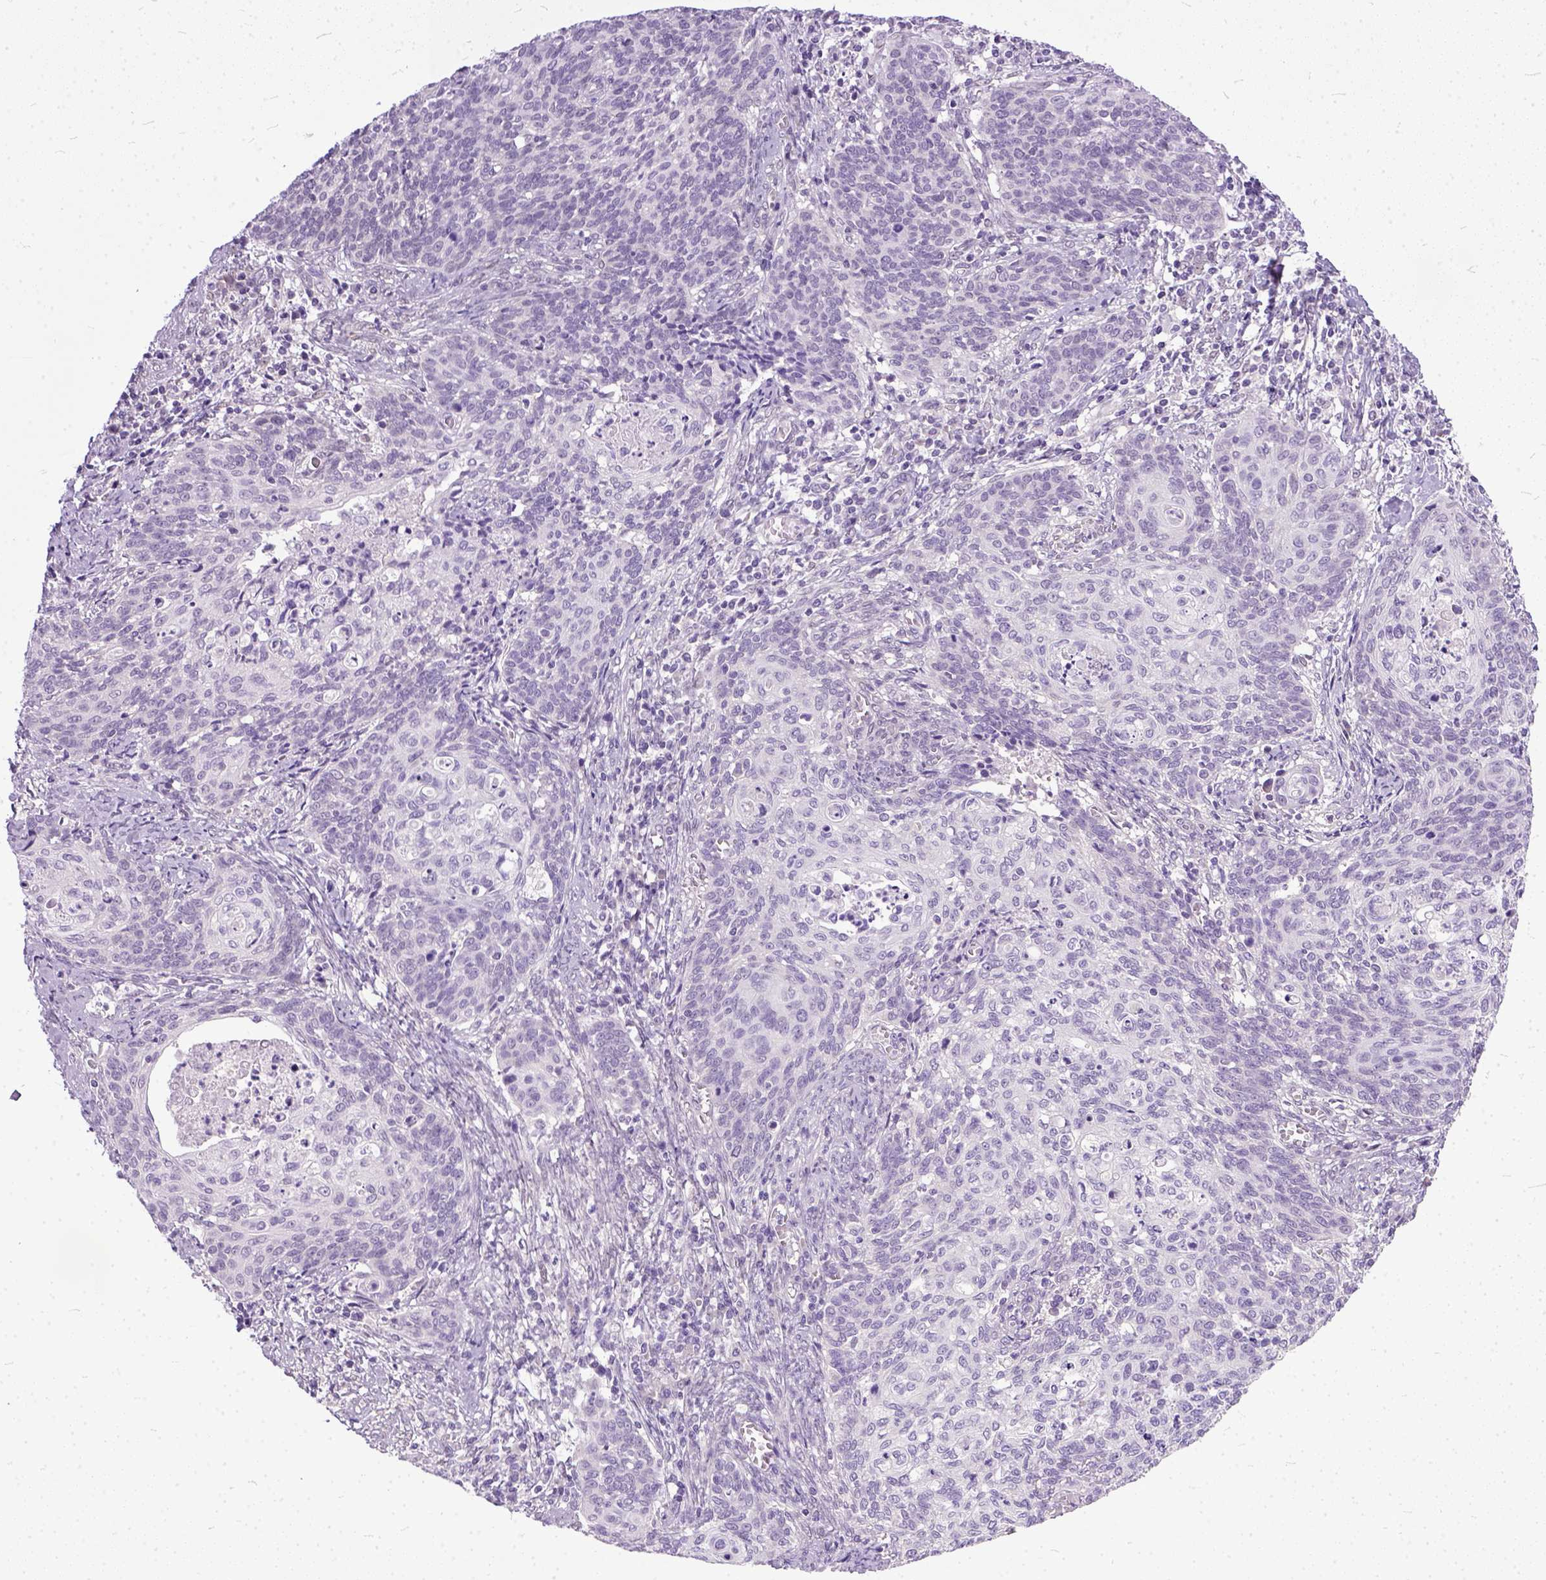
{"staining": {"intensity": "negative", "quantity": "none", "location": "none"}, "tissue": "cervical cancer", "cell_type": "Tumor cells", "image_type": "cancer", "snomed": [{"axis": "morphology", "description": "Normal tissue, NOS"}, {"axis": "morphology", "description": "Squamous cell carcinoma, NOS"}, {"axis": "topography", "description": "Cervix"}], "caption": "Tumor cells show no significant protein staining in cervical squamous cell carcinoma.", "gene": "TCEAL7", "patient": {"sex": "female", "age": 39}}